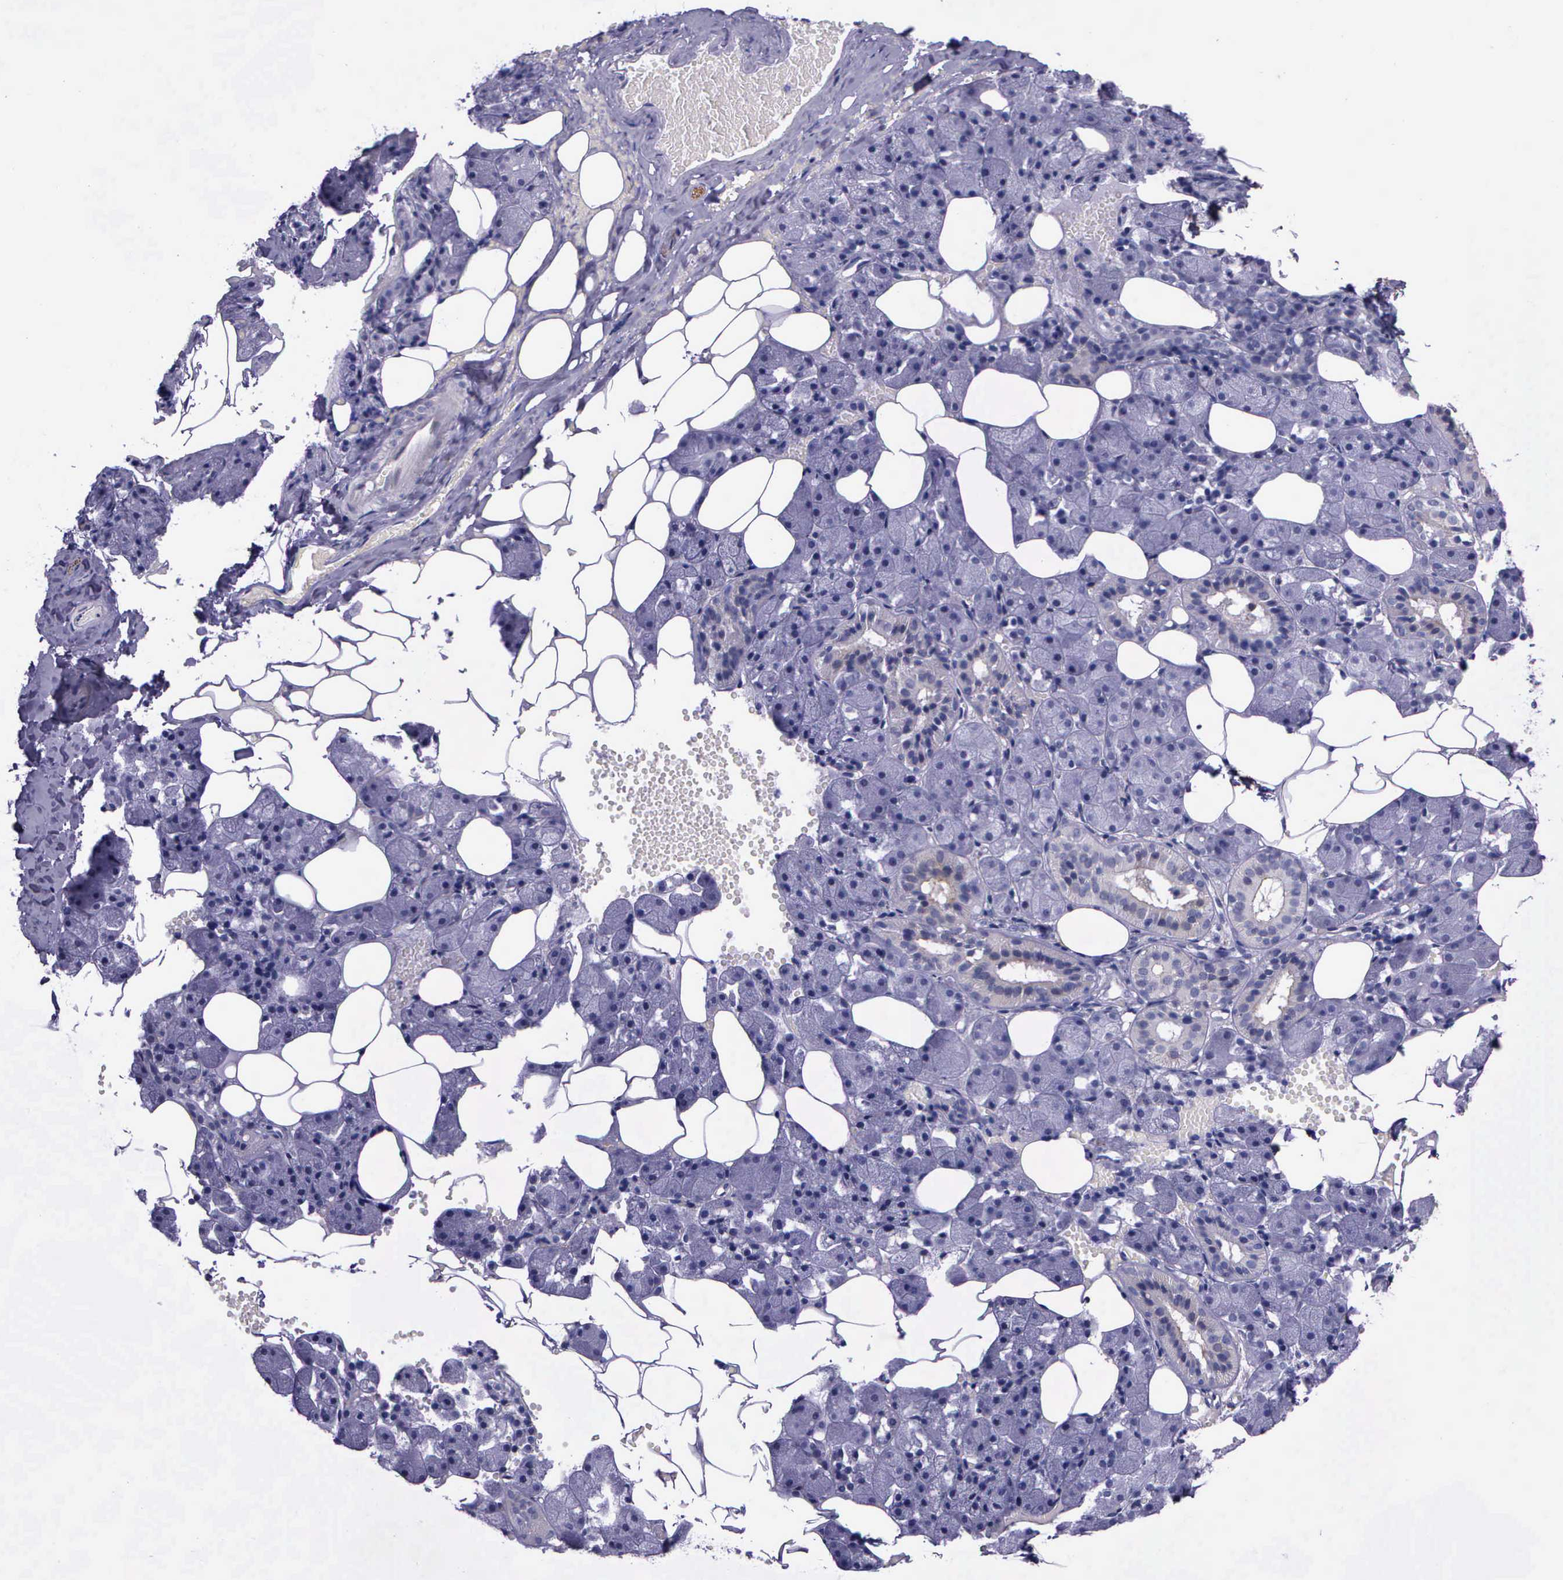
{"staining": {"intensity": "weak", "quantity": "<25%", "location": "cytoplasmic/membranous"}, "tissue": "salivary gland", "cell_type": "Glandular cells", "image_type": "normal", "snomed": [{"axis": "morphology", "description": "Normal tissue, NOS"}, {"axis": "topography", "description": "Salivary gland"}], "caption": "There is no significant staining in glandular cells of salivary gland. (DAB immunohistochemistry visualized using brightfield microscopy, high magnification).", "gene": "AHNAK2", "patient": {"sex": "female", "age": 55}}